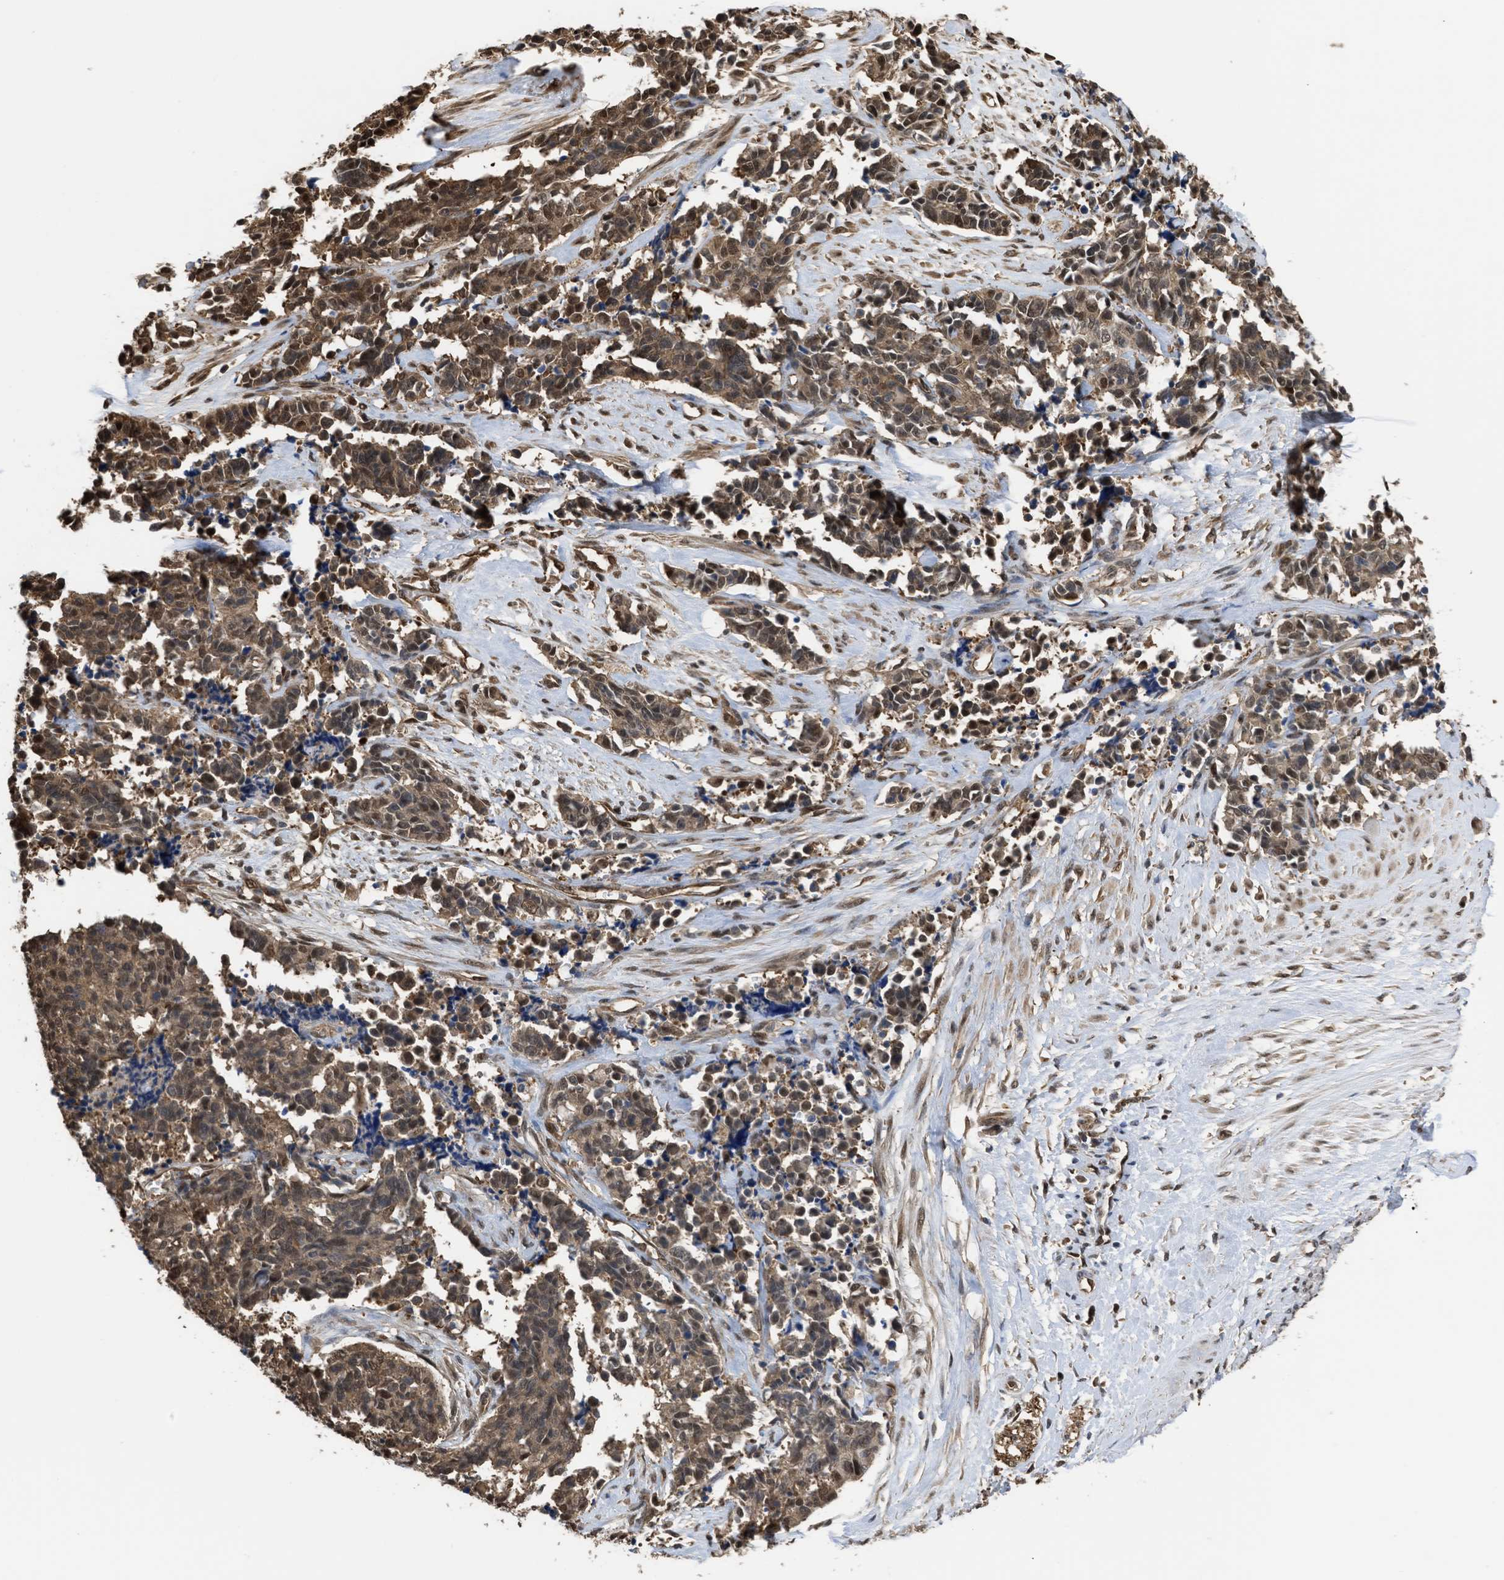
{"staining": {"intensity": "moderate", "quantity": ">75%", "location": "cytoplasmic/membranous,nuclear"}, "tissue": "cervical cancer", "cell_type": "Tumor cells", "image_type": "cancer", "snomed": [{"axis": "morphology", "description": "Squamous cell carcinoma, NOS"}, {"axis": "topography", "description": "Cervix"}], "caption": "This is a histology image of immunohistochemistry (IHC) staining of cervical cancer (squamous cell carcinoma), which shows moderate positivity in the cytoplasmic/membranous and nuclear of tumor cells.", "gene": "YWHAG", "patient": {"sex": "female", "age": 35}}